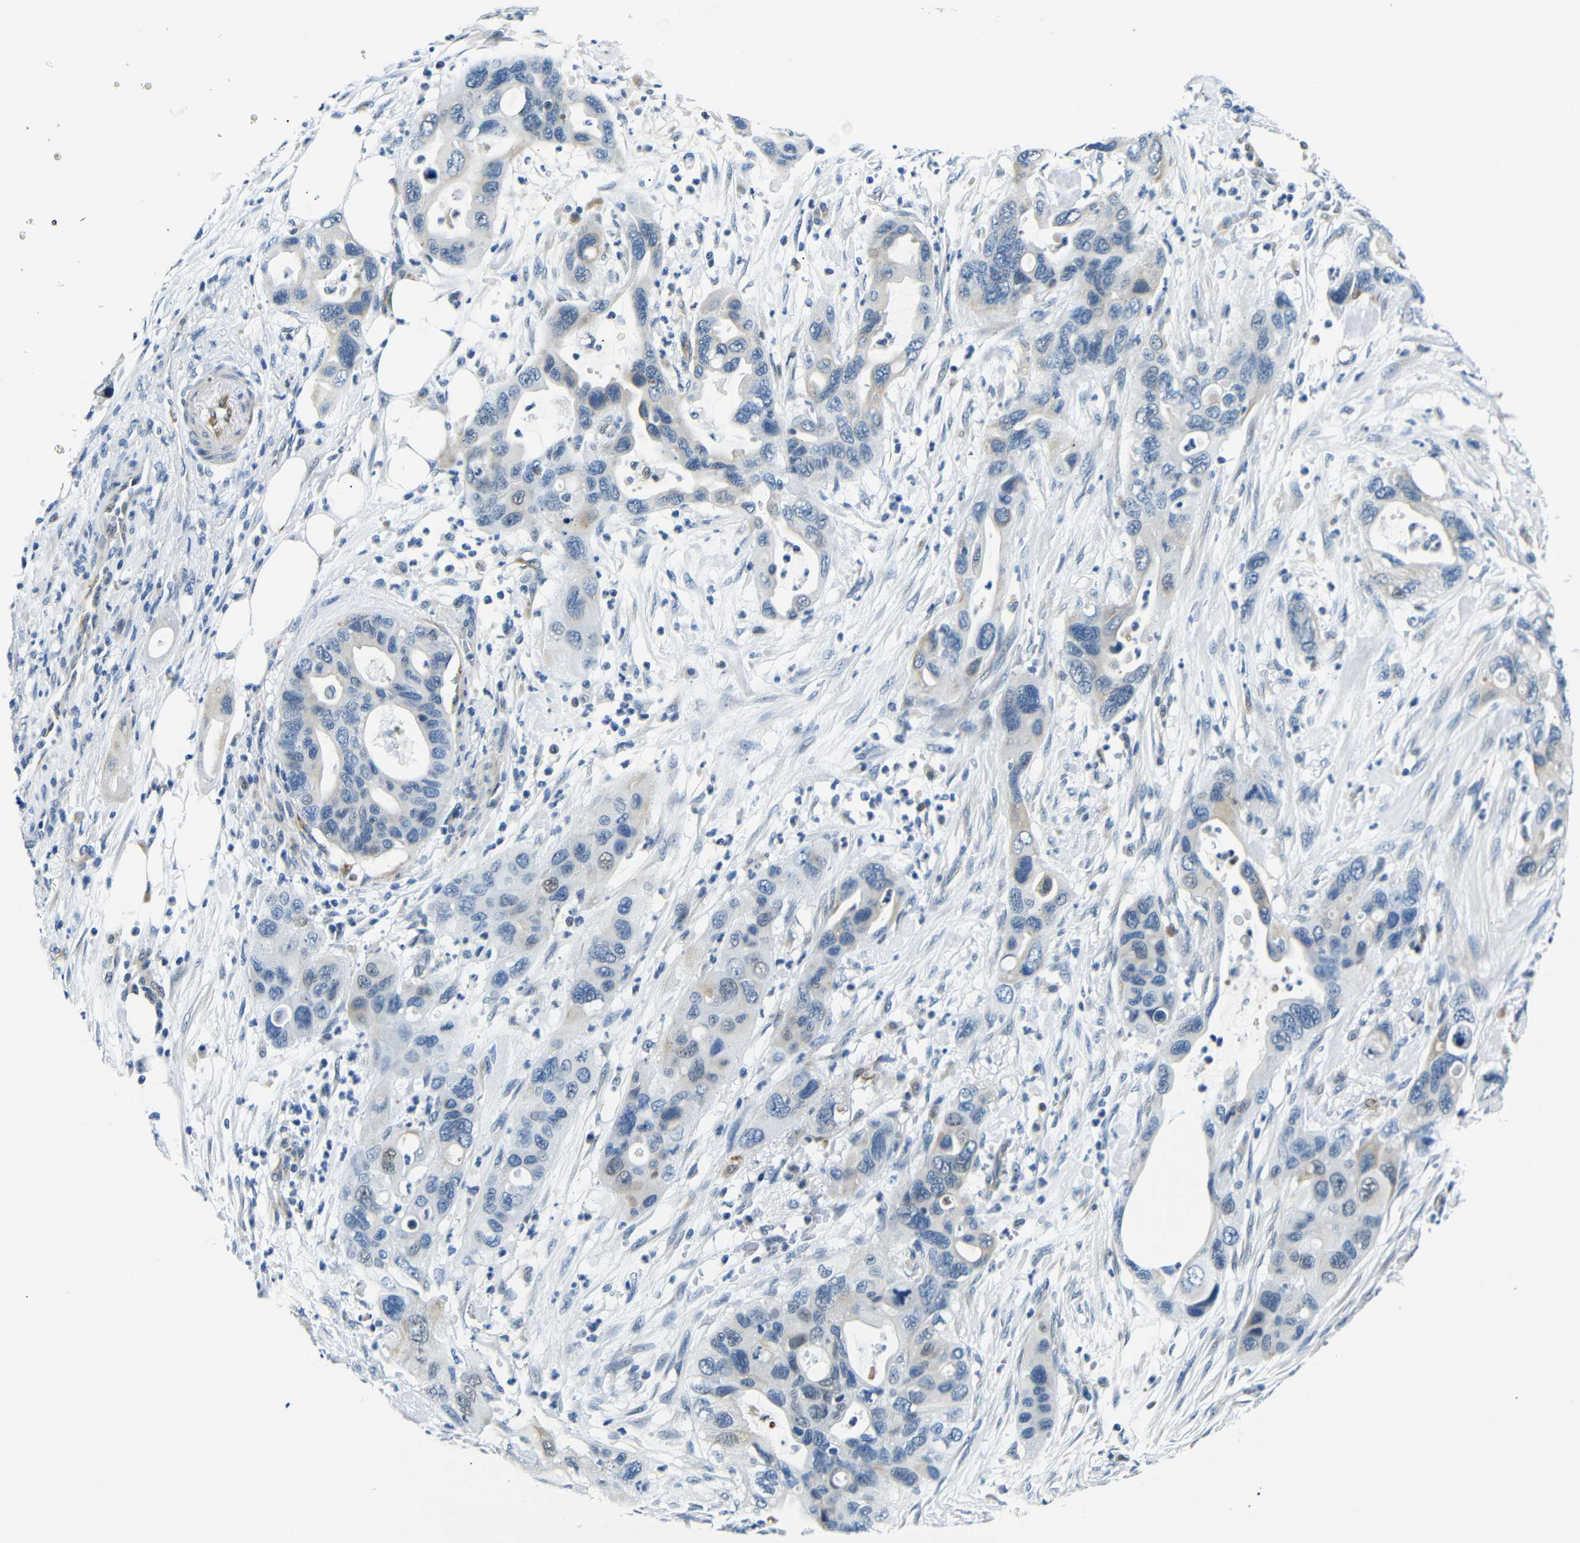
{"staining": {"intensity": "negative", "quantity": "none", "location": "none"}, "tissue": "pancreatic cancer", "cell_type": "Tumor cells", "image_type": "cancer", "snomed": [{"axis": "morphology", "description": "Adenocarcinoma, NOS"}, {"axis": "topography", "description": "Pancreas"}], "caption": "DAB immunohistochemical staining of adenocarcinoma (pancreatic) demonstrates no significant positivity in tumor cells.", "gene": "TAFA1", "patient": {"sex": "female", "age": 71}}